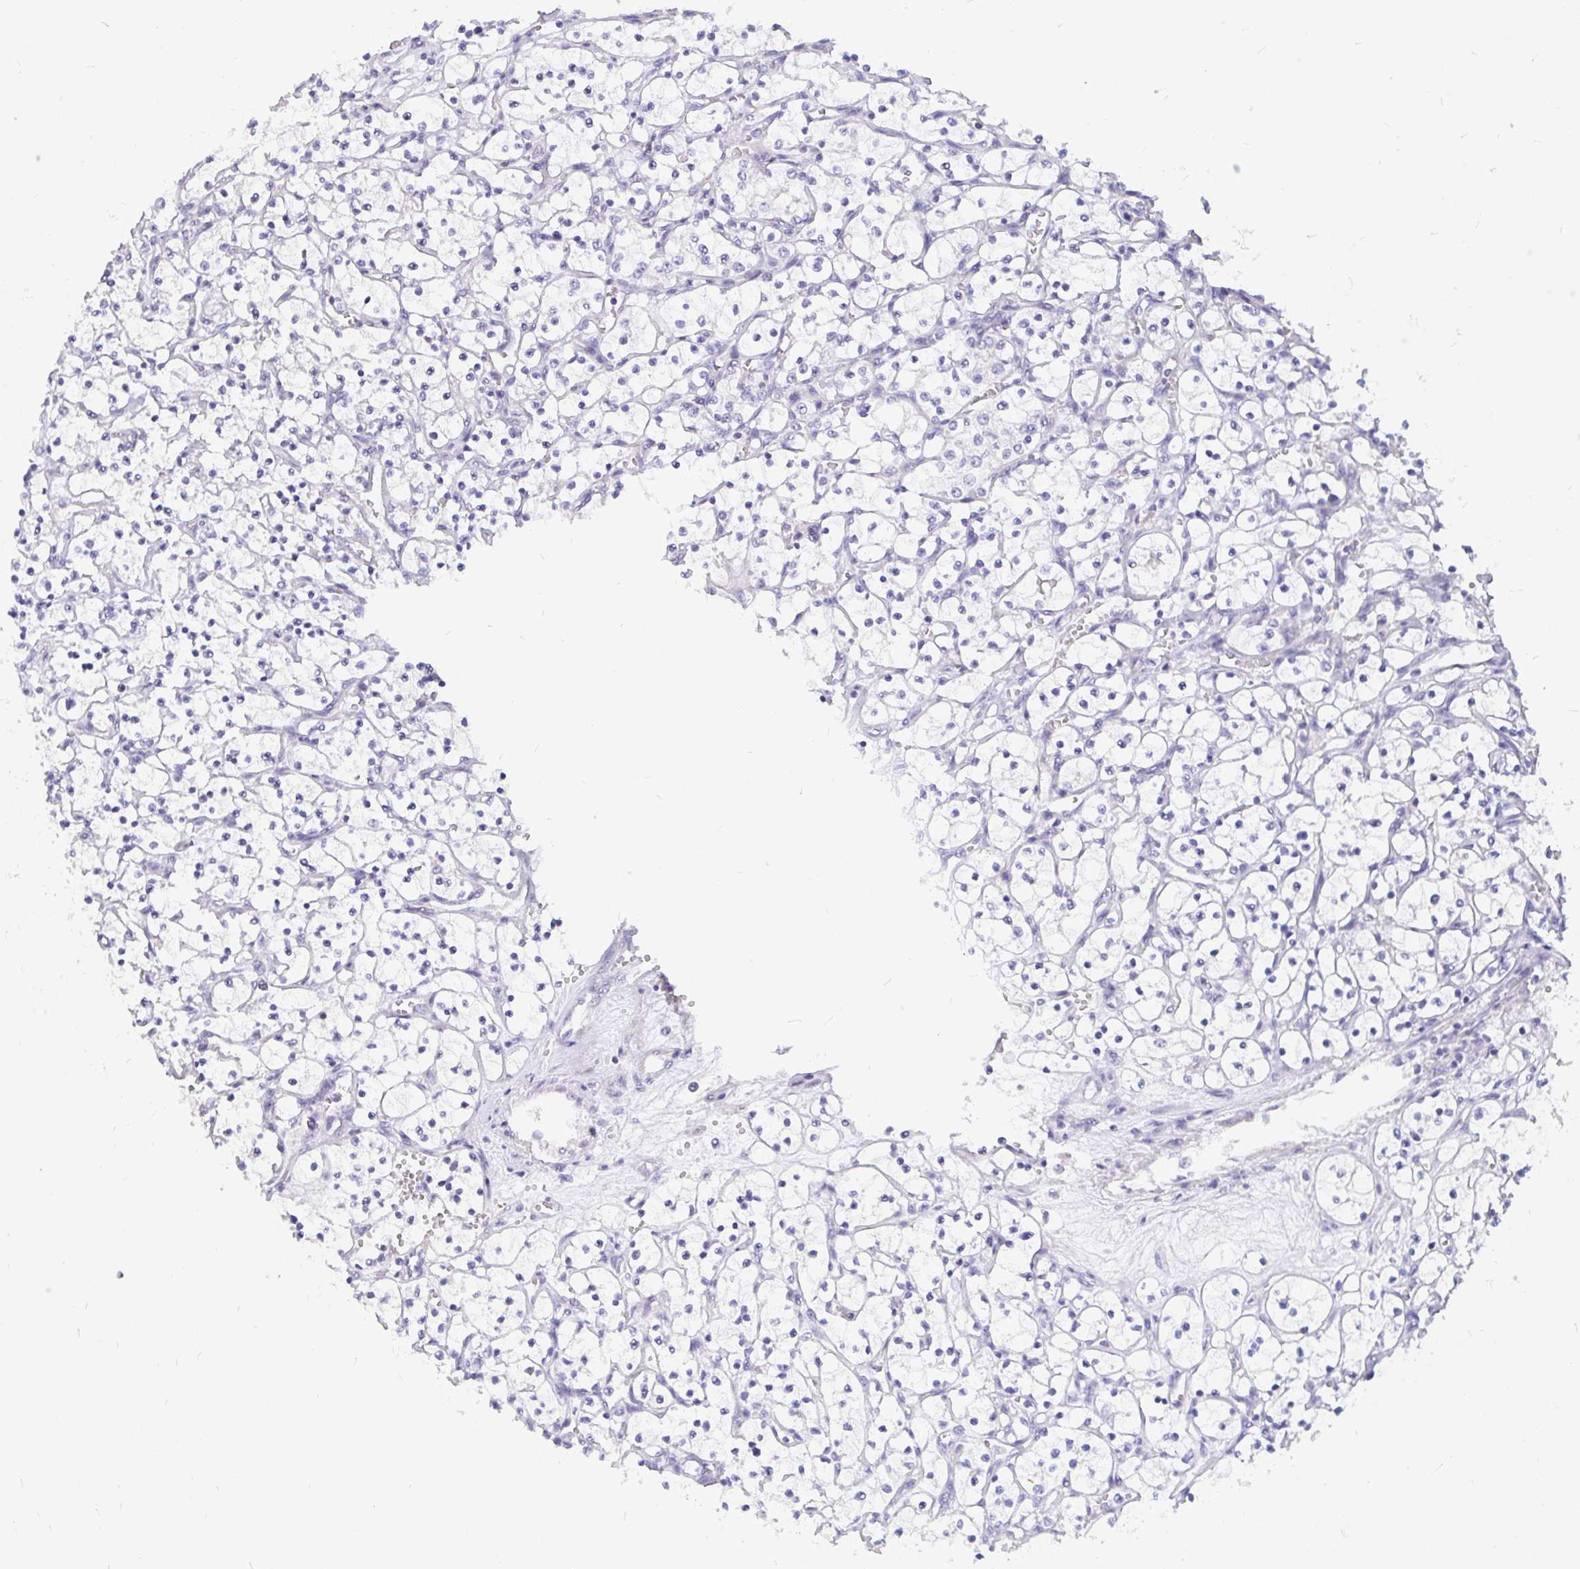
{"staining": {"intensity": "negative", "quantity": "none", "location": "none"}, "tissue": "renal cancer", "cell_type": "Tumor cells", "image_type": "cancer", "snomed": [{"axis": "morphology", "description": "Adenocarcinoma, NOS"}, {"axis": "topography", "description": "Kidney"}], "caption": "Protein analysis of adenocarcinoma (renal) demonstrates no significant positivity in tumor cells.", "gene": "LRRC26", "patient": {"sex": "female", "age": 69}}